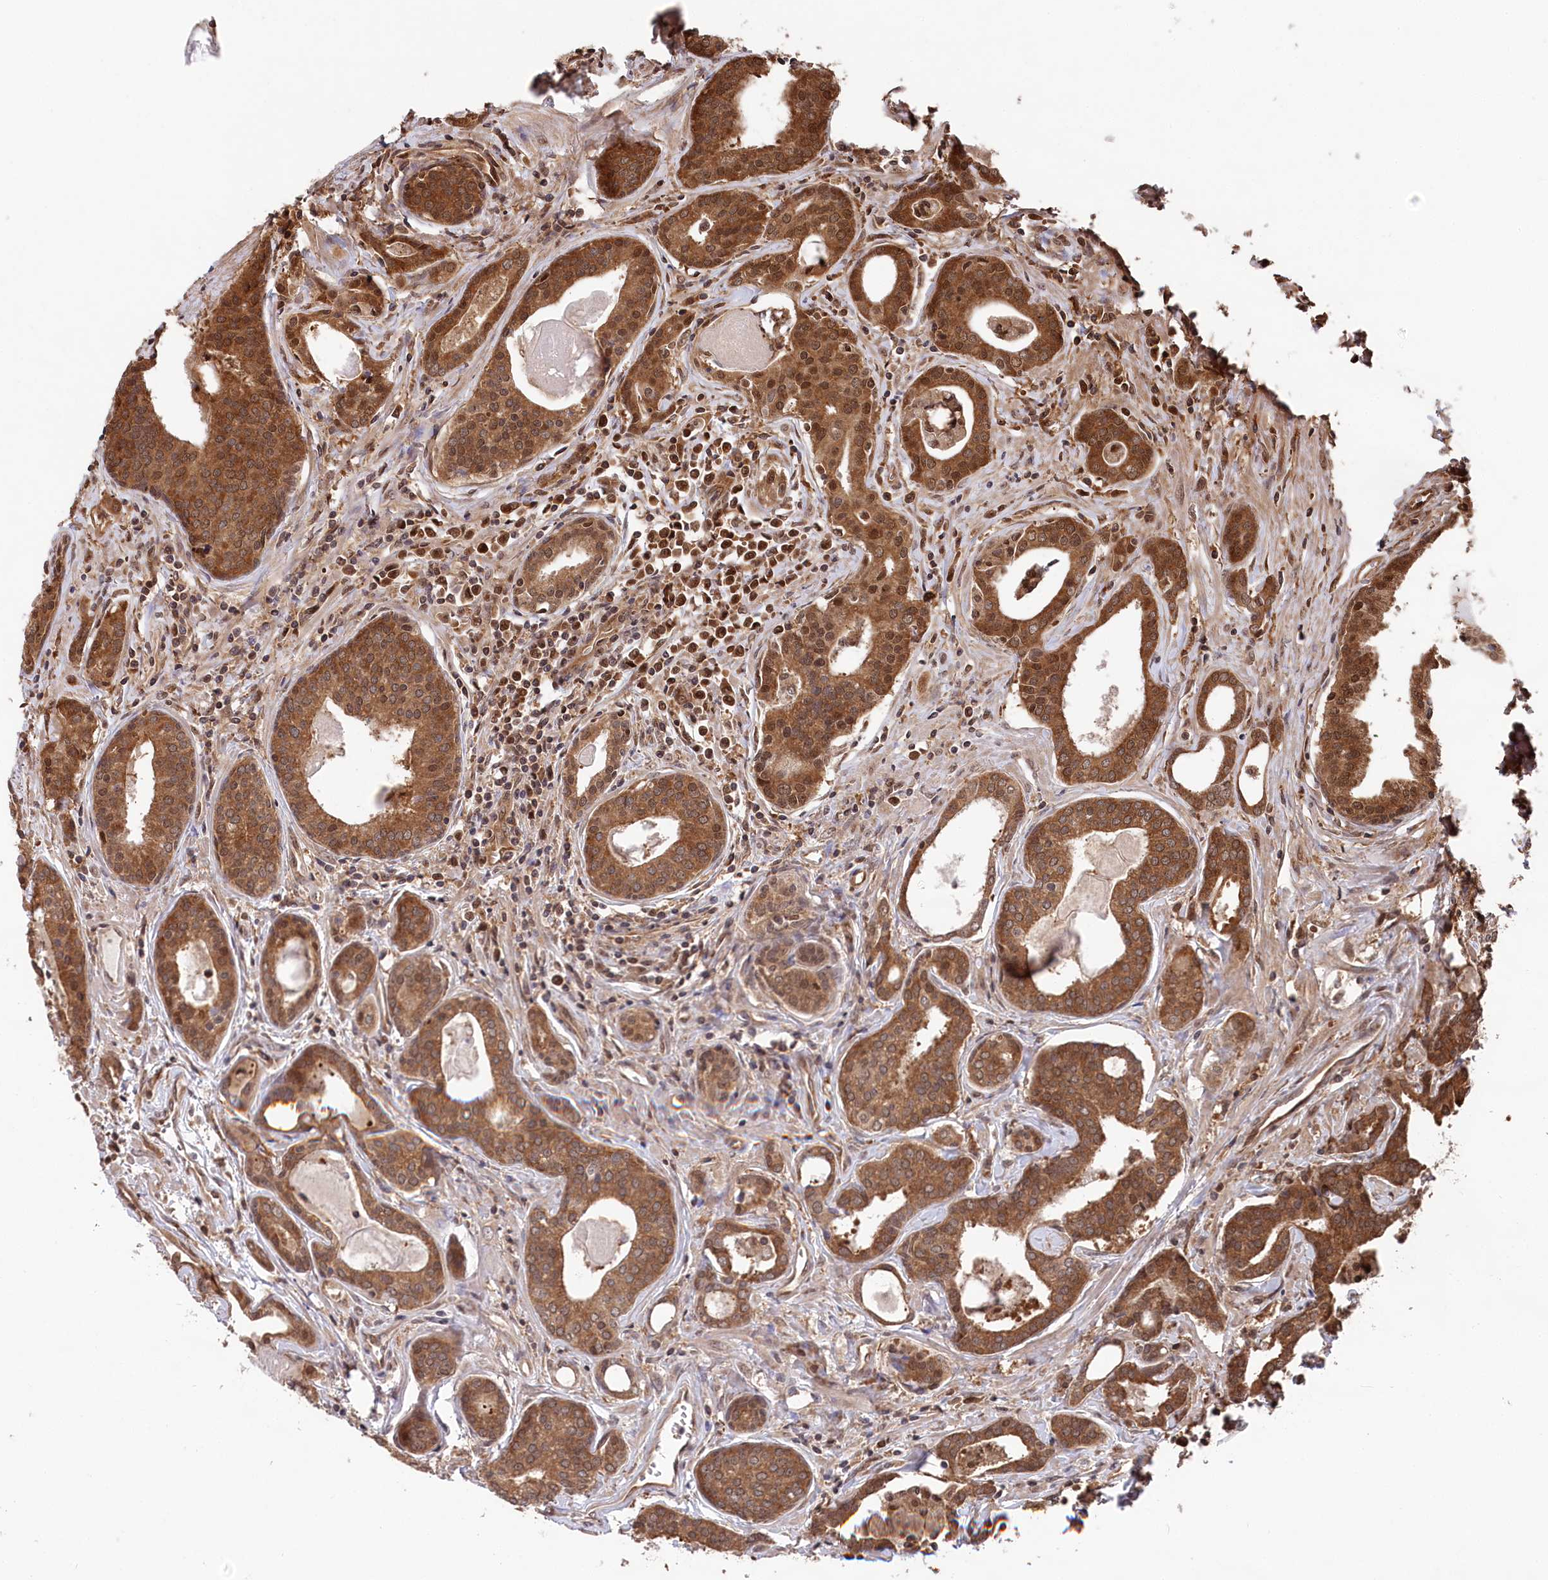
{"staining": {"intensity": "strong", "quantity": ">75%", "location": "cytoplasmic/membranous,nuclear"}, "tissue": "prostate cancer", "cell_type": "Tumor cells", "image_type": "cancer", "snomed": [{"axis": "morphology", "description": "Adenocarcinoma, High grade"}, {"axis": "topography", "description": "Prostate"}], "caption": "A high-resolution micrograph shows immunohistochemistry (IHC) staining of prostate cancer, which shows strong cytoplasmic/membranous and nuclear positivity in approximately >75% of tumor cells.", "gene": "PSMA1", "patient": {"sex": "male", "age": 68}}